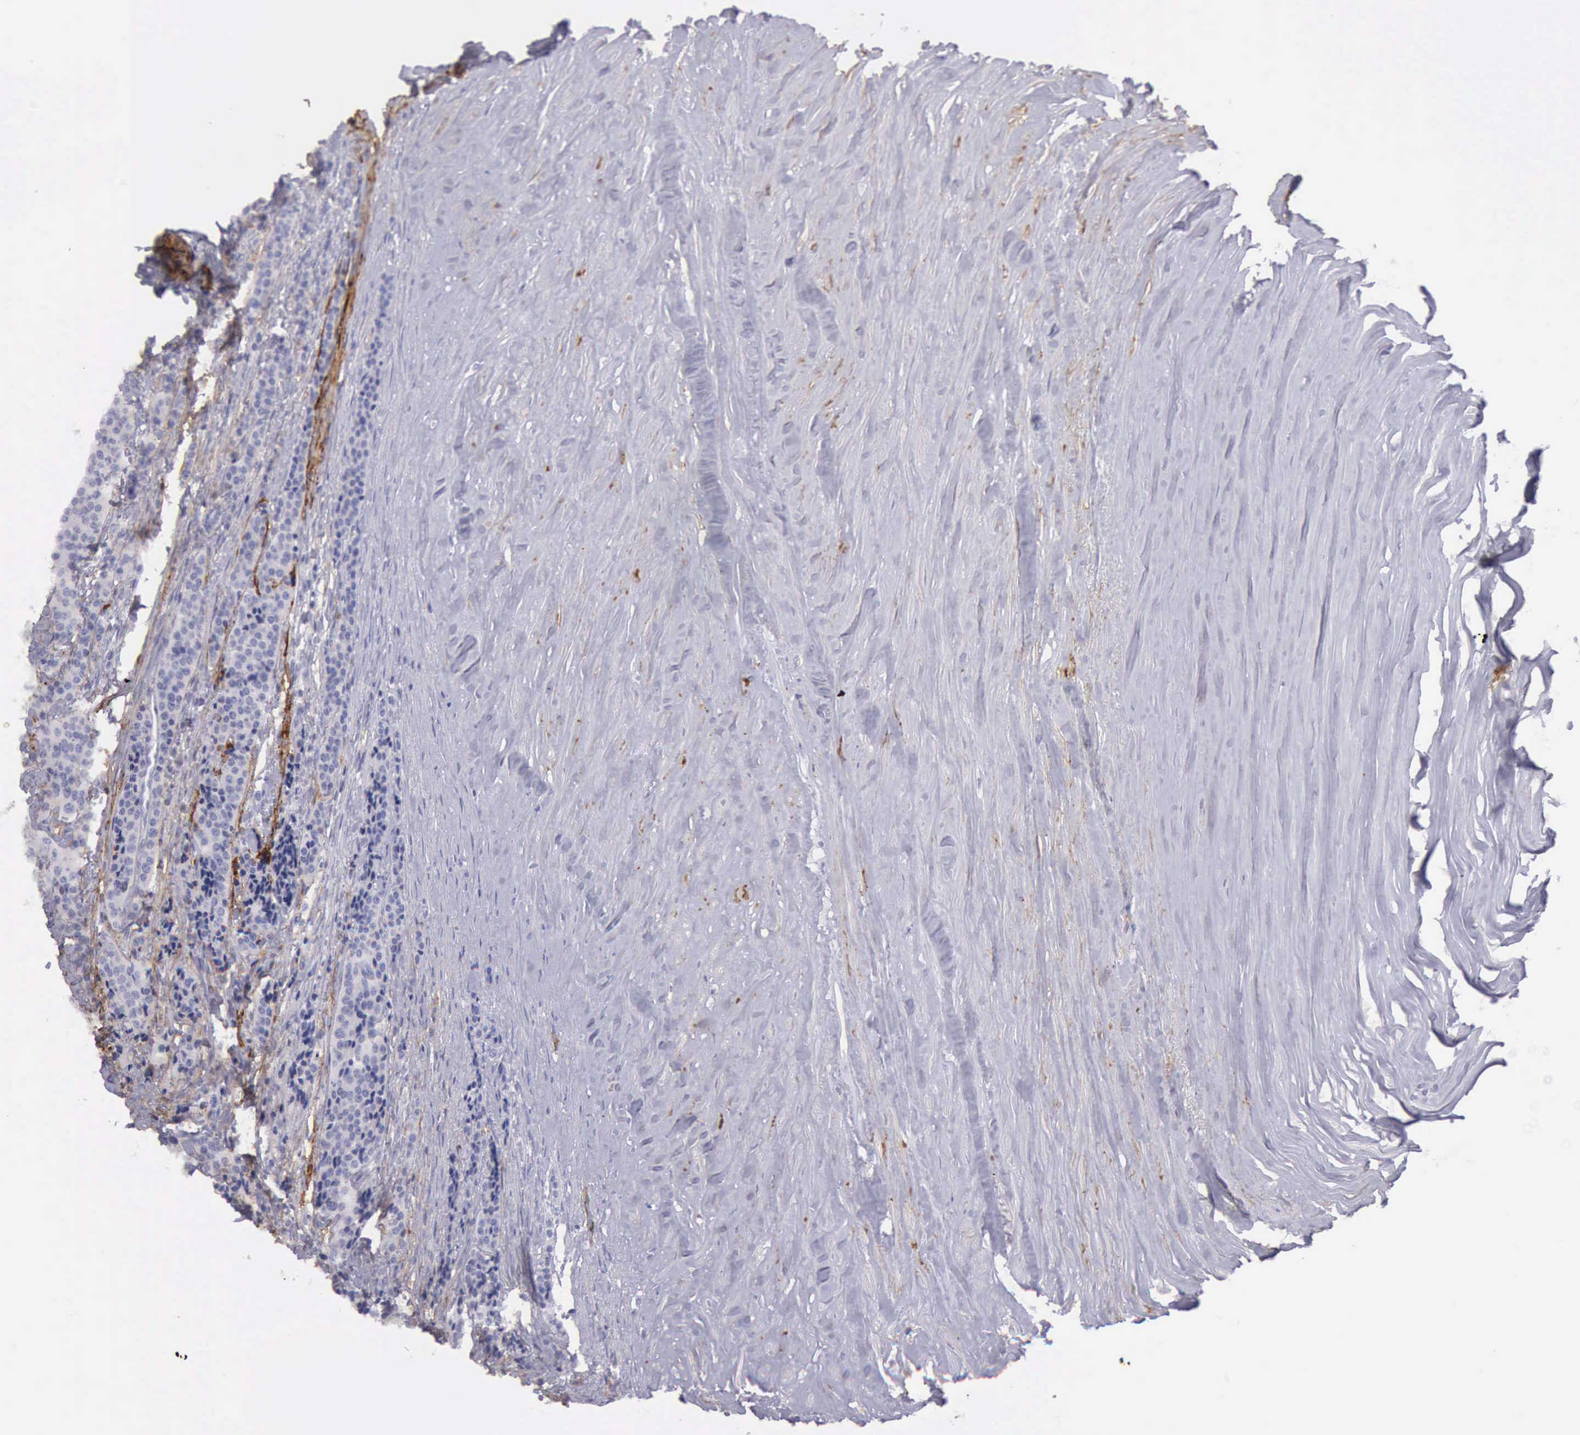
{"staining": {"intensity": "negative", "quantity": "none", "location": "none"}, "tissue": "carcinoid", "cell_type": "Tumor cells", "image_type": "cancer", "snomed": [{"axis": "morphology", "description": "Carcinoid, malignant, NOS"}, {"axis": "topography", "description": "Small intestine"}], "caption": "Protein analysis of carcinoid shows no significant expression in tumor cells. (Immunohistochemistry, brightfield microscopy, high magnification).", "gene": "AOC3", "patient": {"sex": "male", "age": 63}}